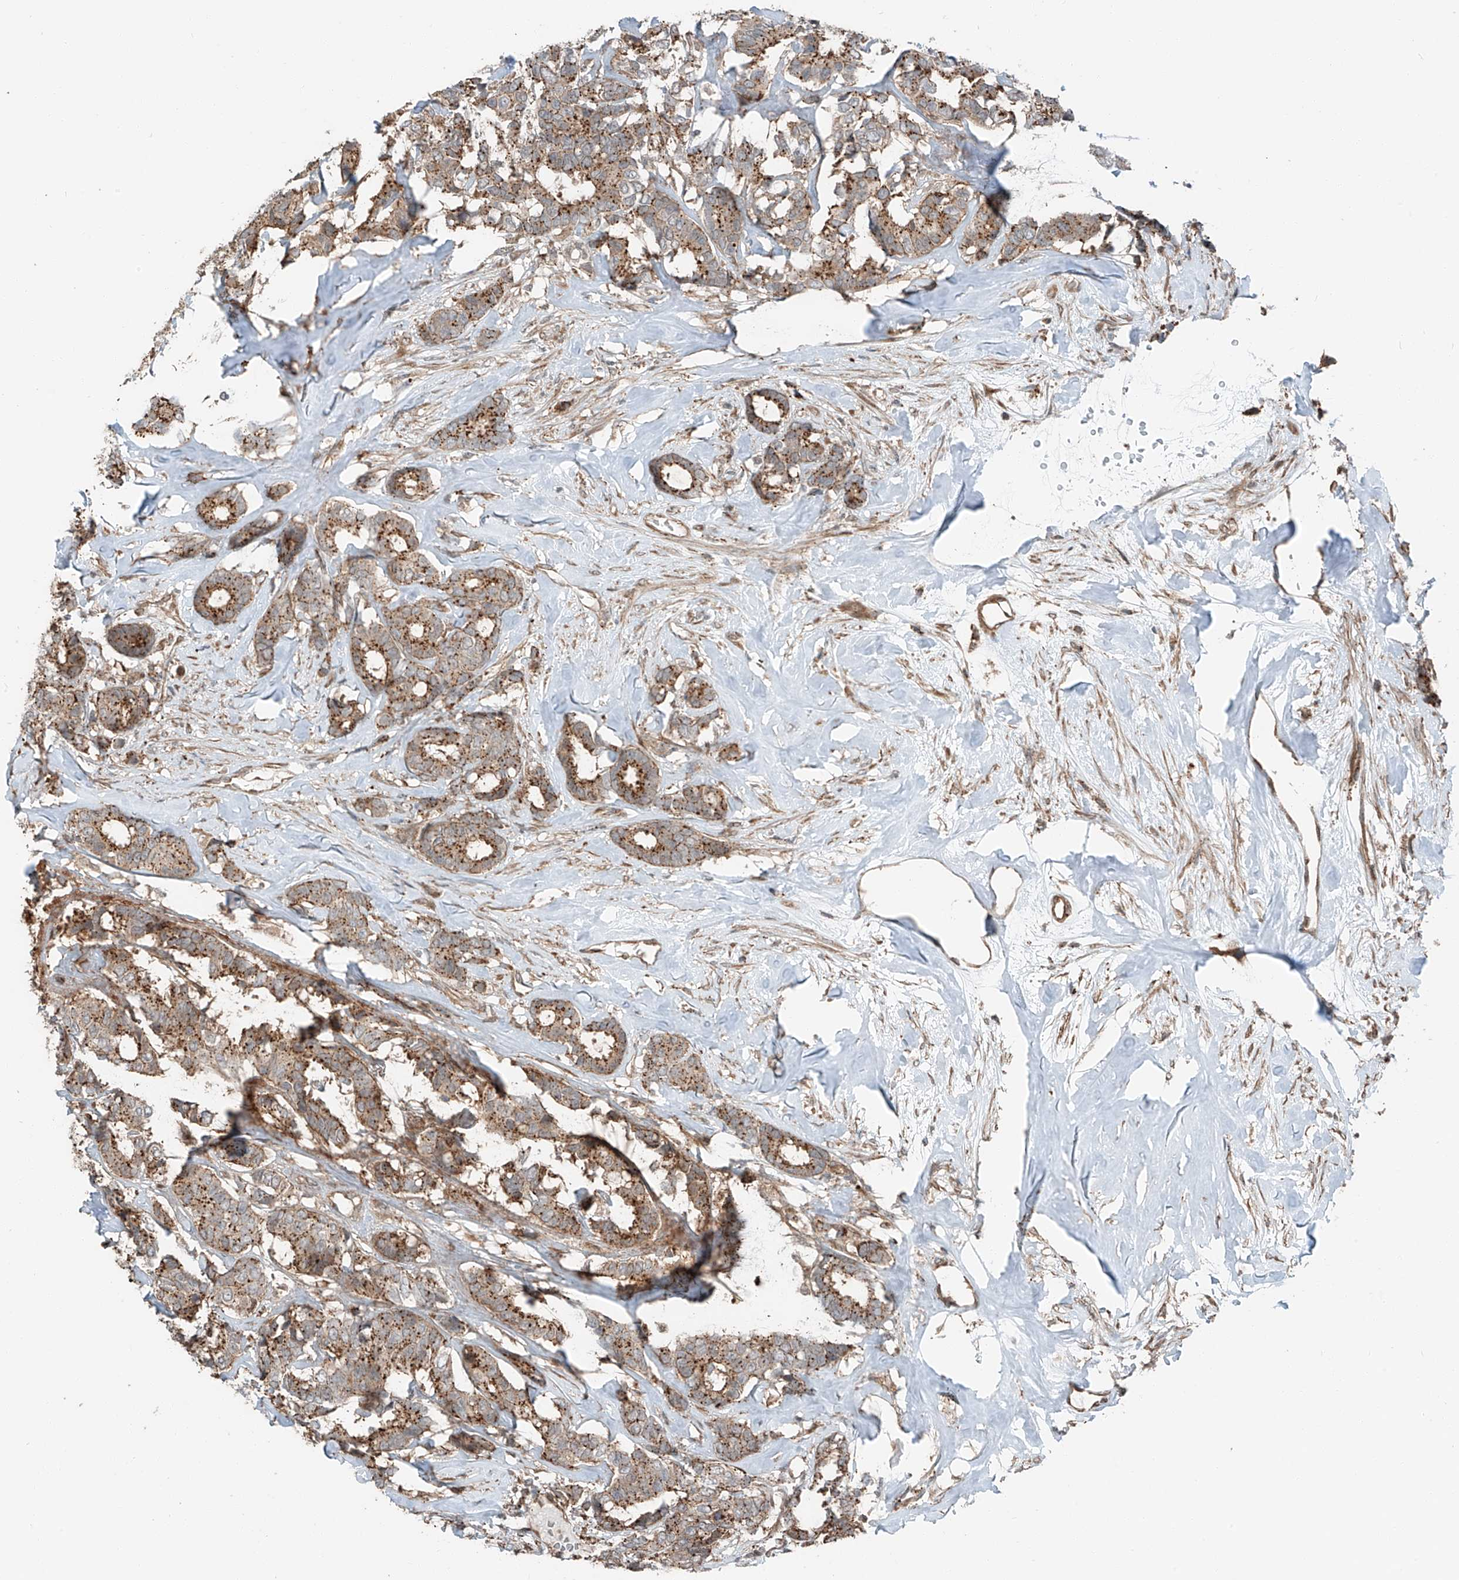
{"staining": {"intensity": "moderate", "quantity": ">75%", "location": "cytoplasmic/membranous"}, "tissue": "breast cancer", "cell_type": "Tumor cells", "image_type": "cancer", "snomed": [{"axis": "morphology", "description": "Duct carcinoma"}, {"axis": "topography", "description": "Breast"}], "caption": "Tumor cells display medium levels of moderate cytoplasmic/membranous staining in about >75% of cells in breast cancer. The protein is shown in brown color, while the nuclei are stained blue.", "gene": "CEP162", "patient": {"sex": "female", "age": 87}}